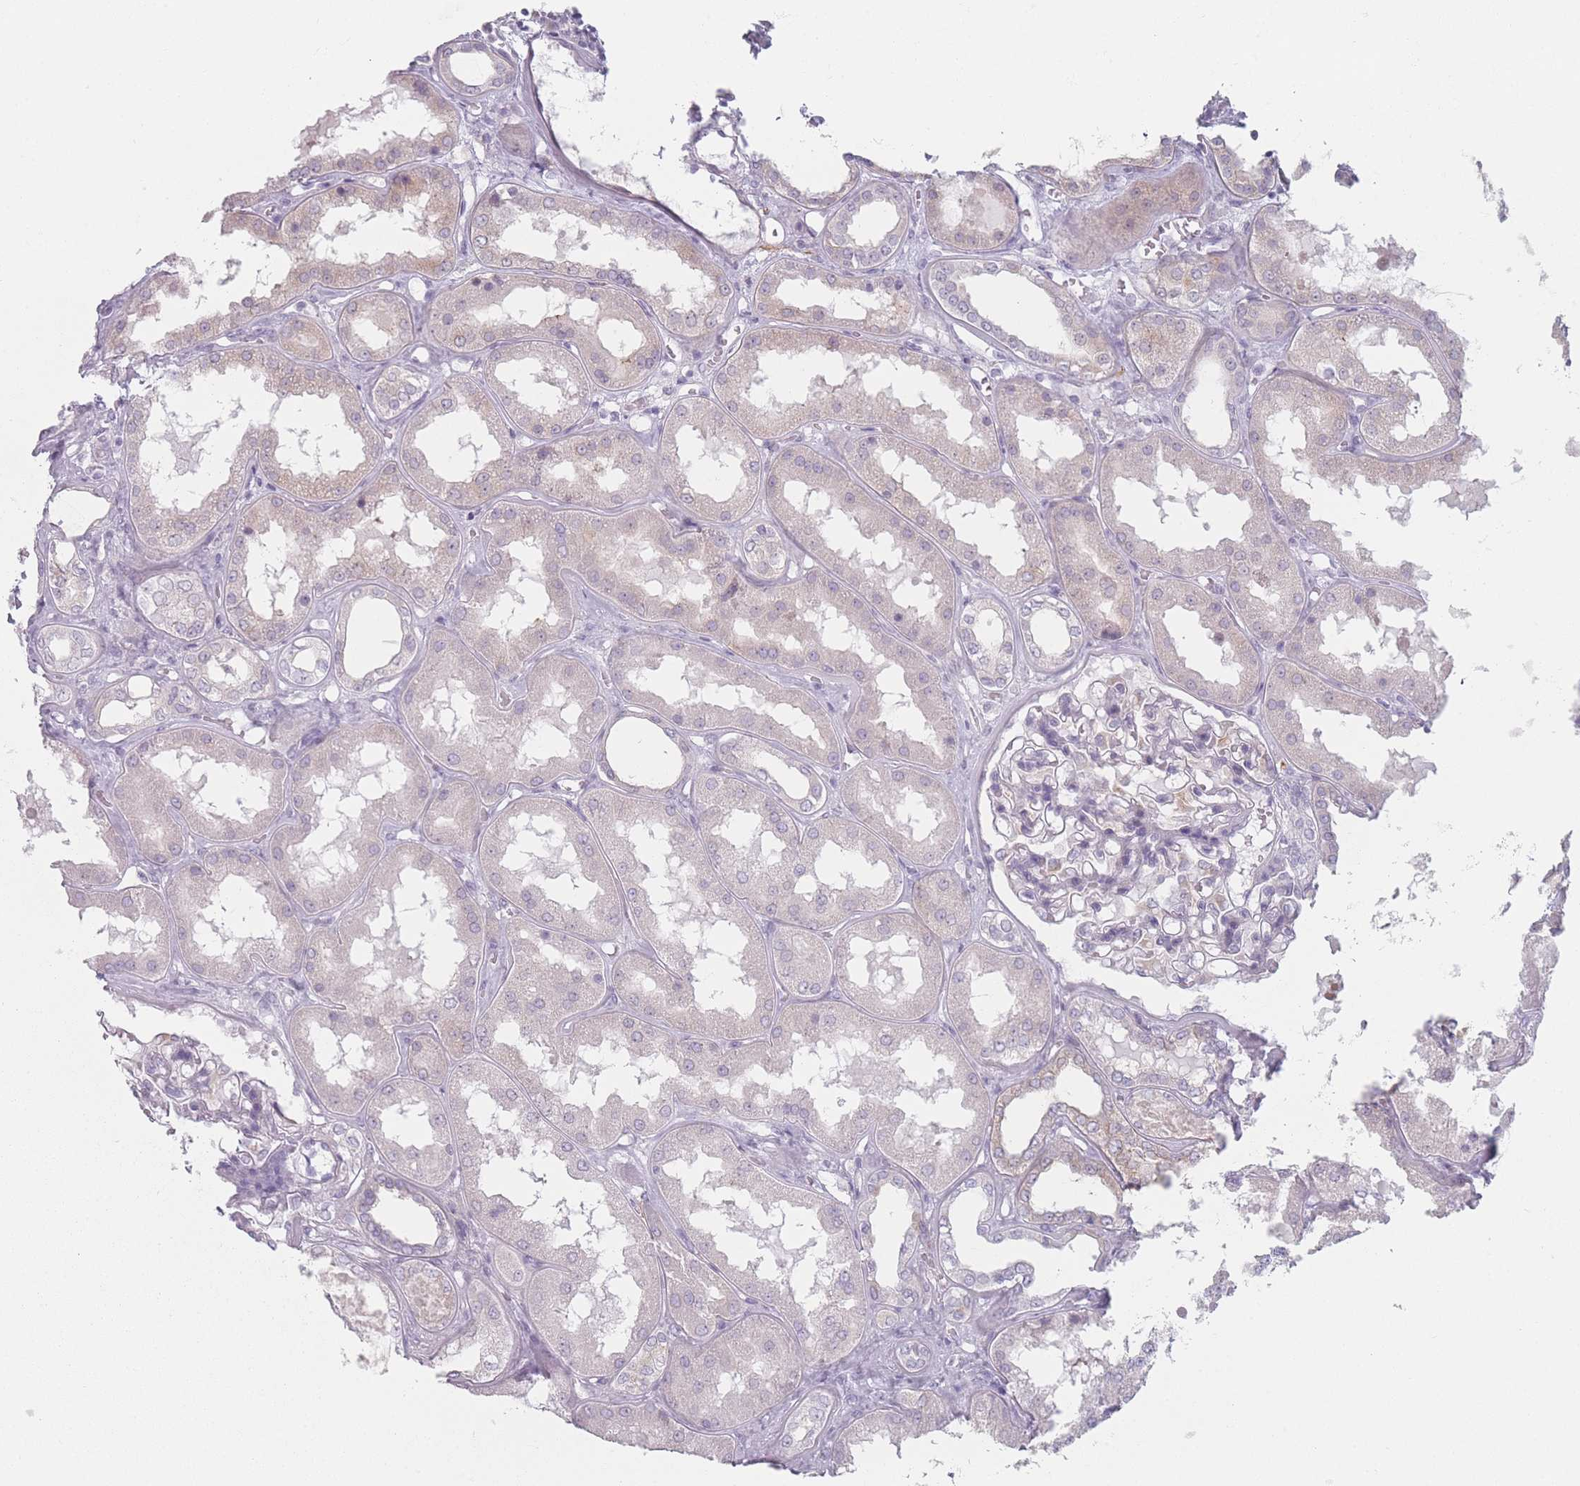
{"staining": {"intensity": "moderate", "quantity": "<25%", "location": "cytoplasmic/membranous"}, "tissue": "kidney", "cell_type": "Cells in glomeruli", "image_type": "normal", "snomed": [{"axis": "morphology", "description": "Normal tissue, NOS"}, {"axis": "topography", "description": "Kidney"}], "caption": "Immunohistochemical staining of benign kidney reveals low levels of moderate cytoplasmic/membranous positivity in approximately <25% of cells in glomeruli.", "gene": "RNF4", "patient": {"sex": "female", "age": 56}}